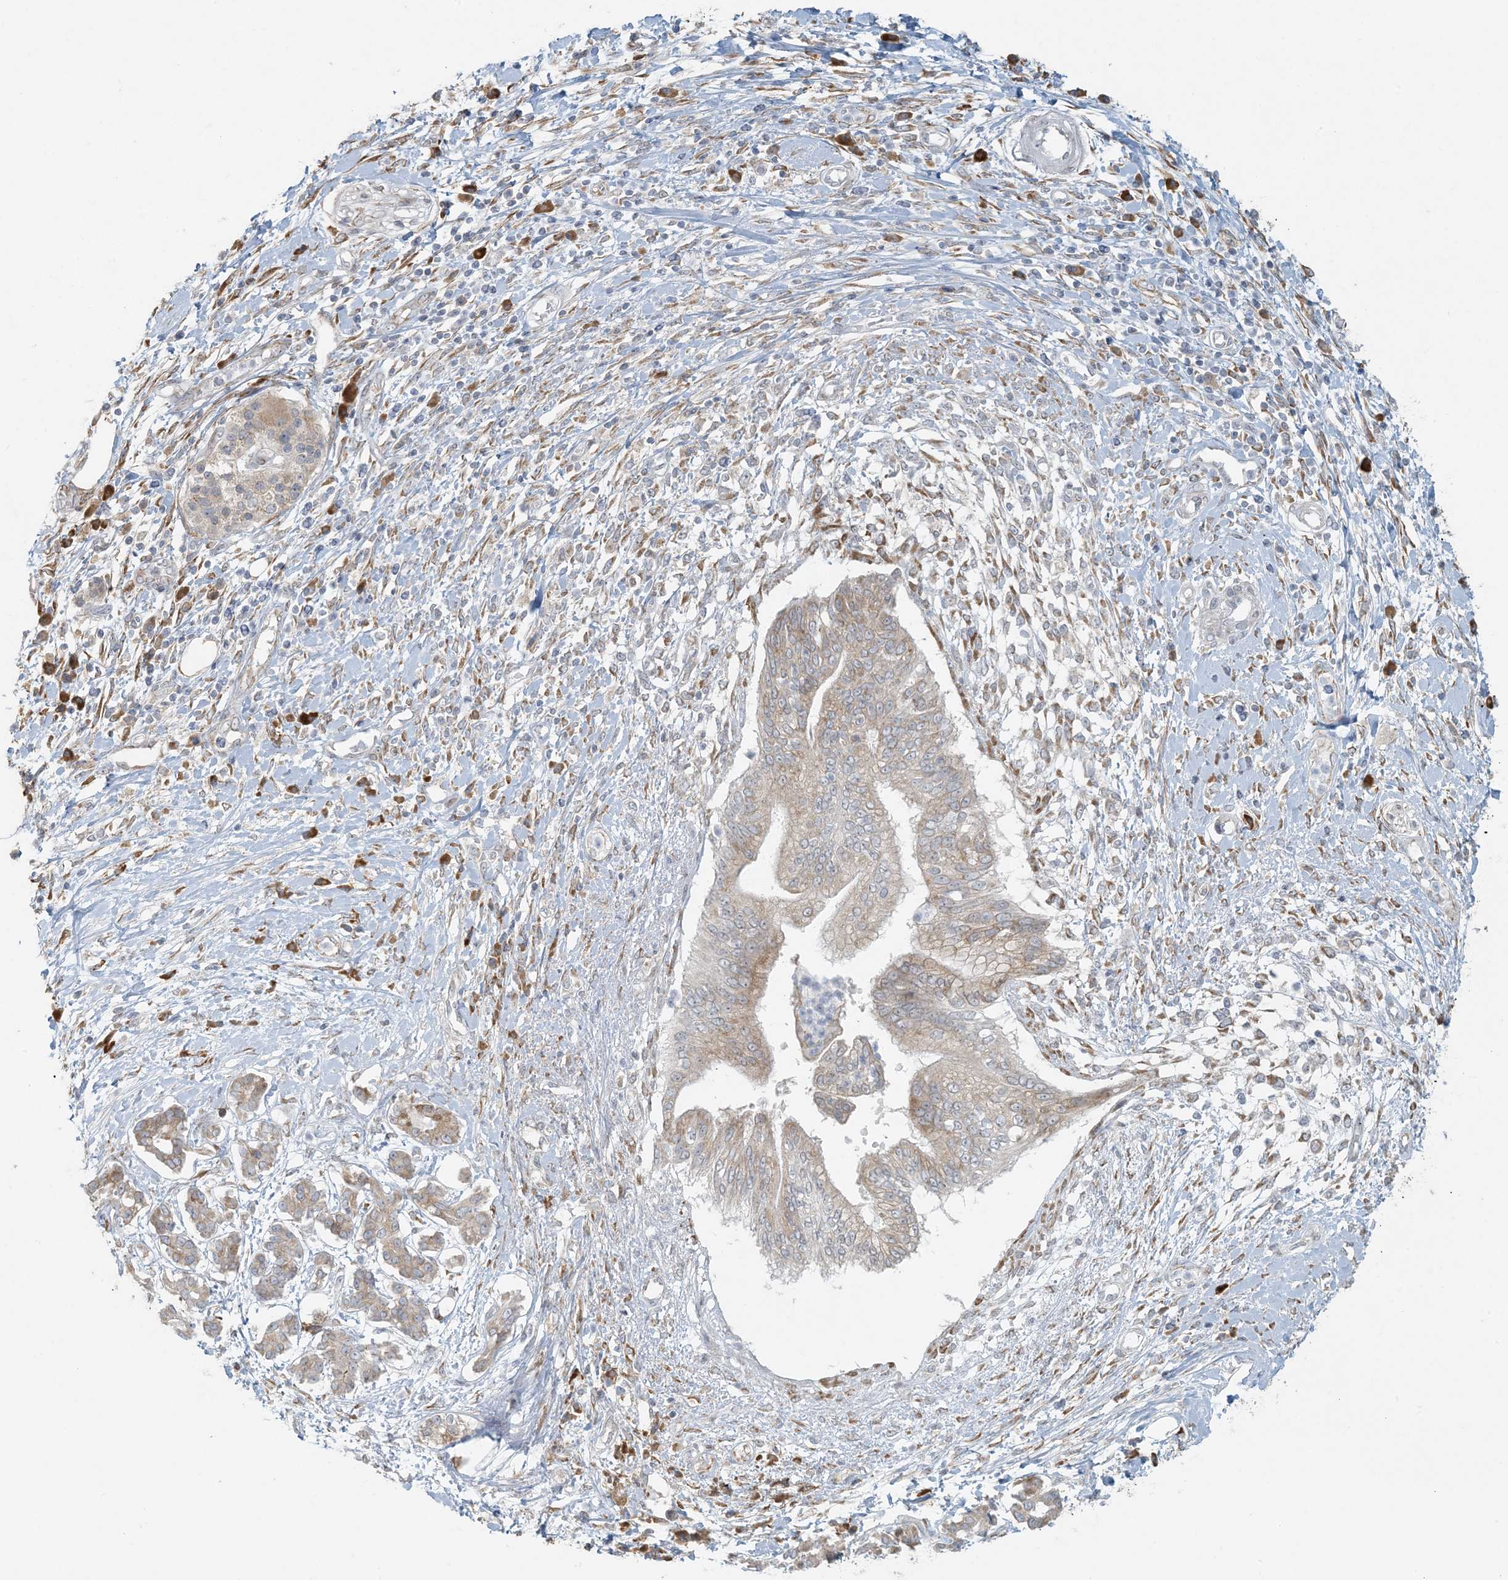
{"staining": {"intensity": "moderate", "quantity": ">75%", "location": "cytoplasmic/membranous"}, "tissue": "pancreatic cancer", "cell_type": "Tumor cells", "image_type": "cancer", "snomed": [{"axis": "morphology", "description": "Adenocarcinoma, NOS"}, {"axis": "topography", "description": "Pancreas"}], "caption": "The micrograph displays staining of pancreatic adenocarcinoma, revealing moderate cytoplasmic/membranous protein expression (brown color) within tumor cells.", "gene": "HACL1", "patient": {"sex": "female", "age": 56}}